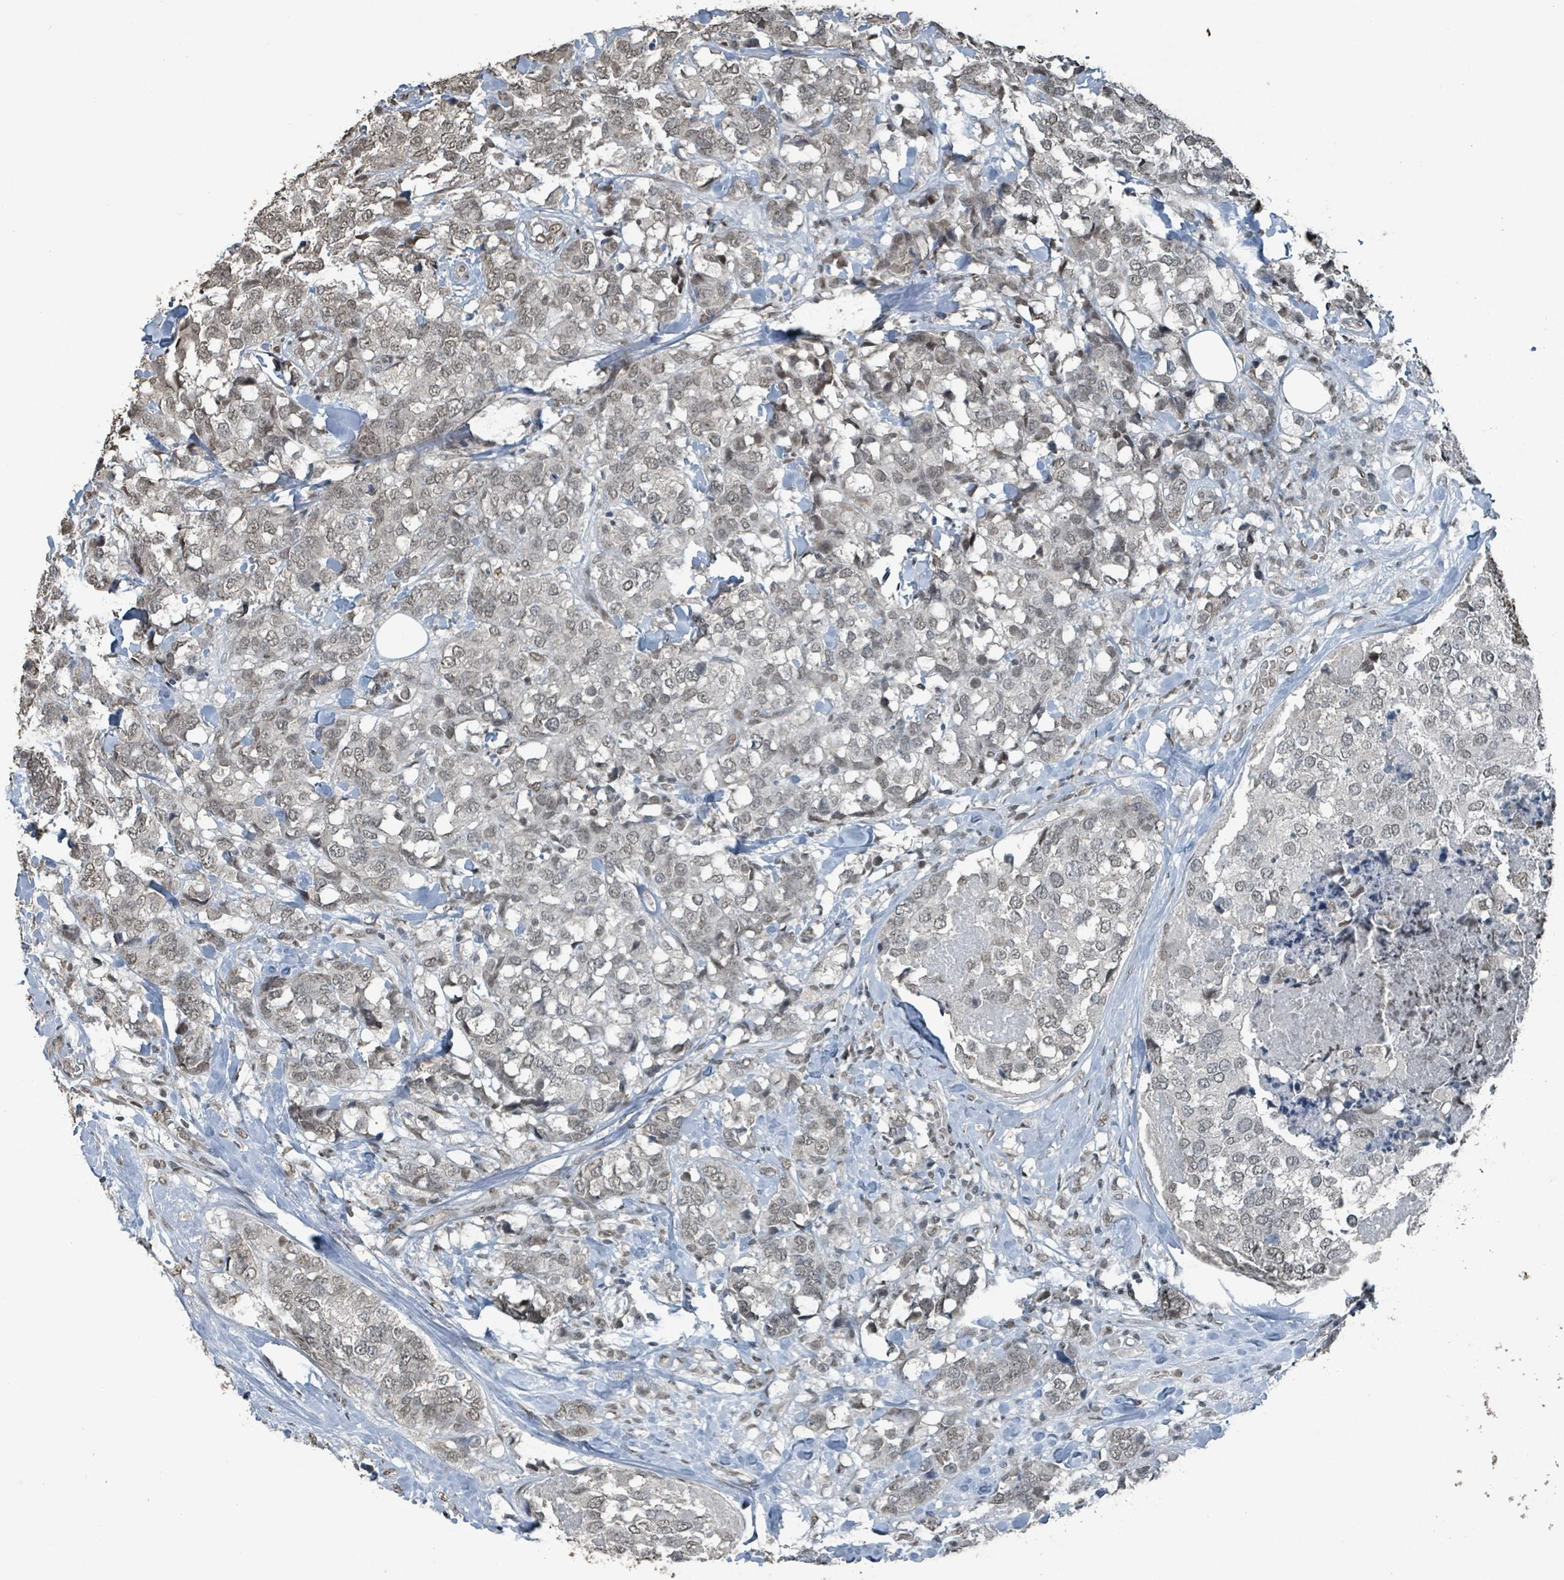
{"staining": {"intensity": "weak", "quantity": ">75%", "location": "nuclear"}, "tissue": "breast cancer", "cell_type": "Tumor cells", "image_type": "cancer", "snomed": [{"axis": "morphology", "description": "Lobular carcinoma"}, {"axis": "topography", "description": "Breast"}], "caption": "IHC (DAB) staining of breast cancer (lobular carcinoma) demonstrates weak nuclear protein expression in about >75% of tumor cells.", "gene": "PHIP", "patient": {"sex": "female", "age": 59}}